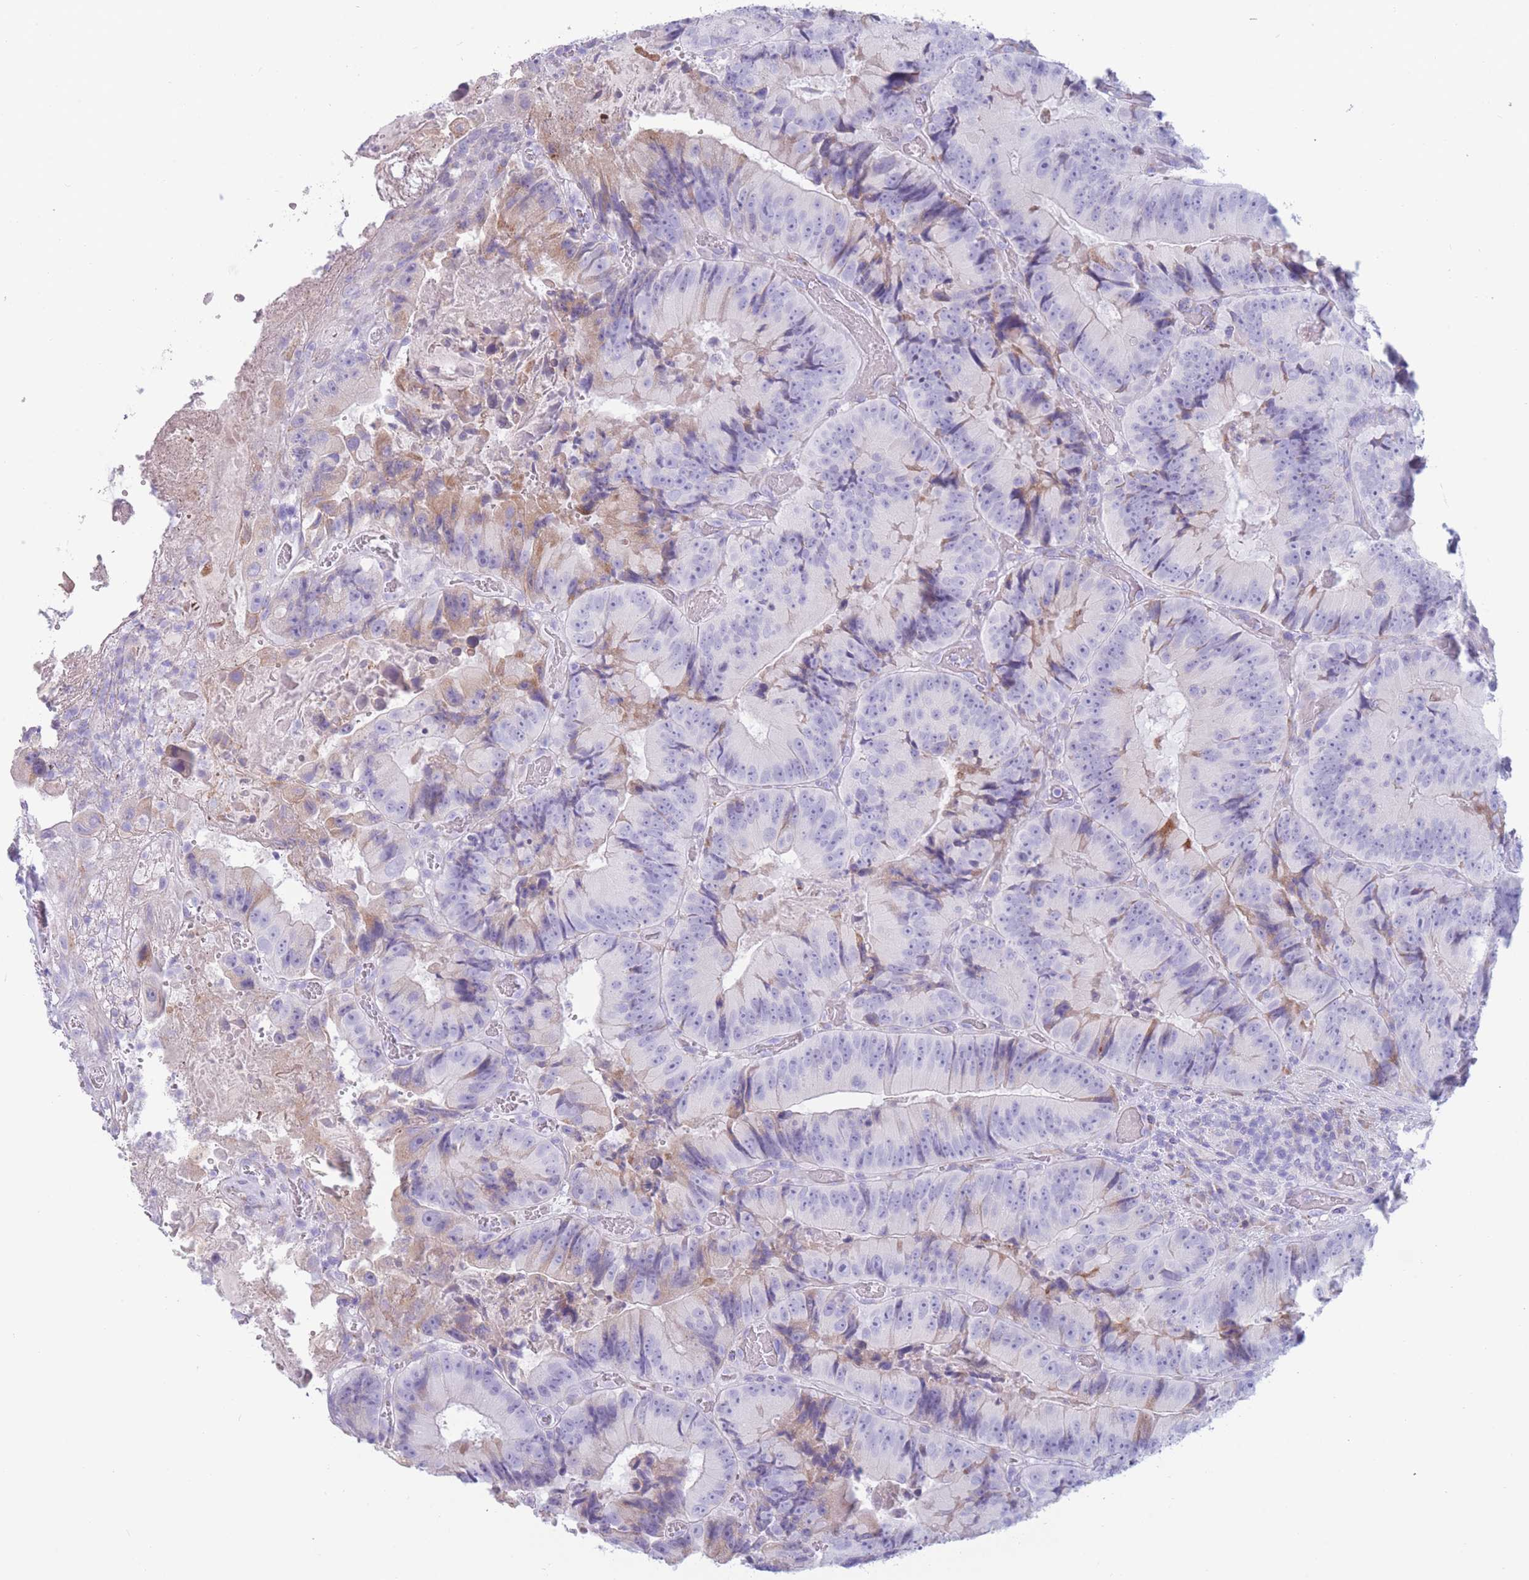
{"staining": {"intensity": "weak", "quantity": "<25%", "location": "cytoplasmic/membranous"}, "tissue": "colorectal cancer", "cell_type": "Tumor cells", "image_type": "cancer", "snomed": [{"axis": "morphology", "description": "Adenocarcinoma, NOS"}, {"axis": "topography", "description": "Colon"}], "caption": "IHC of colorectal adenocarcinoma shows no staining in tumor cells. (DAB immunohistochemistry visualized using brightfield microscopy, high magnification).", "gene": "COL27A1", "patient": {"sex": "female", "age": 86}}